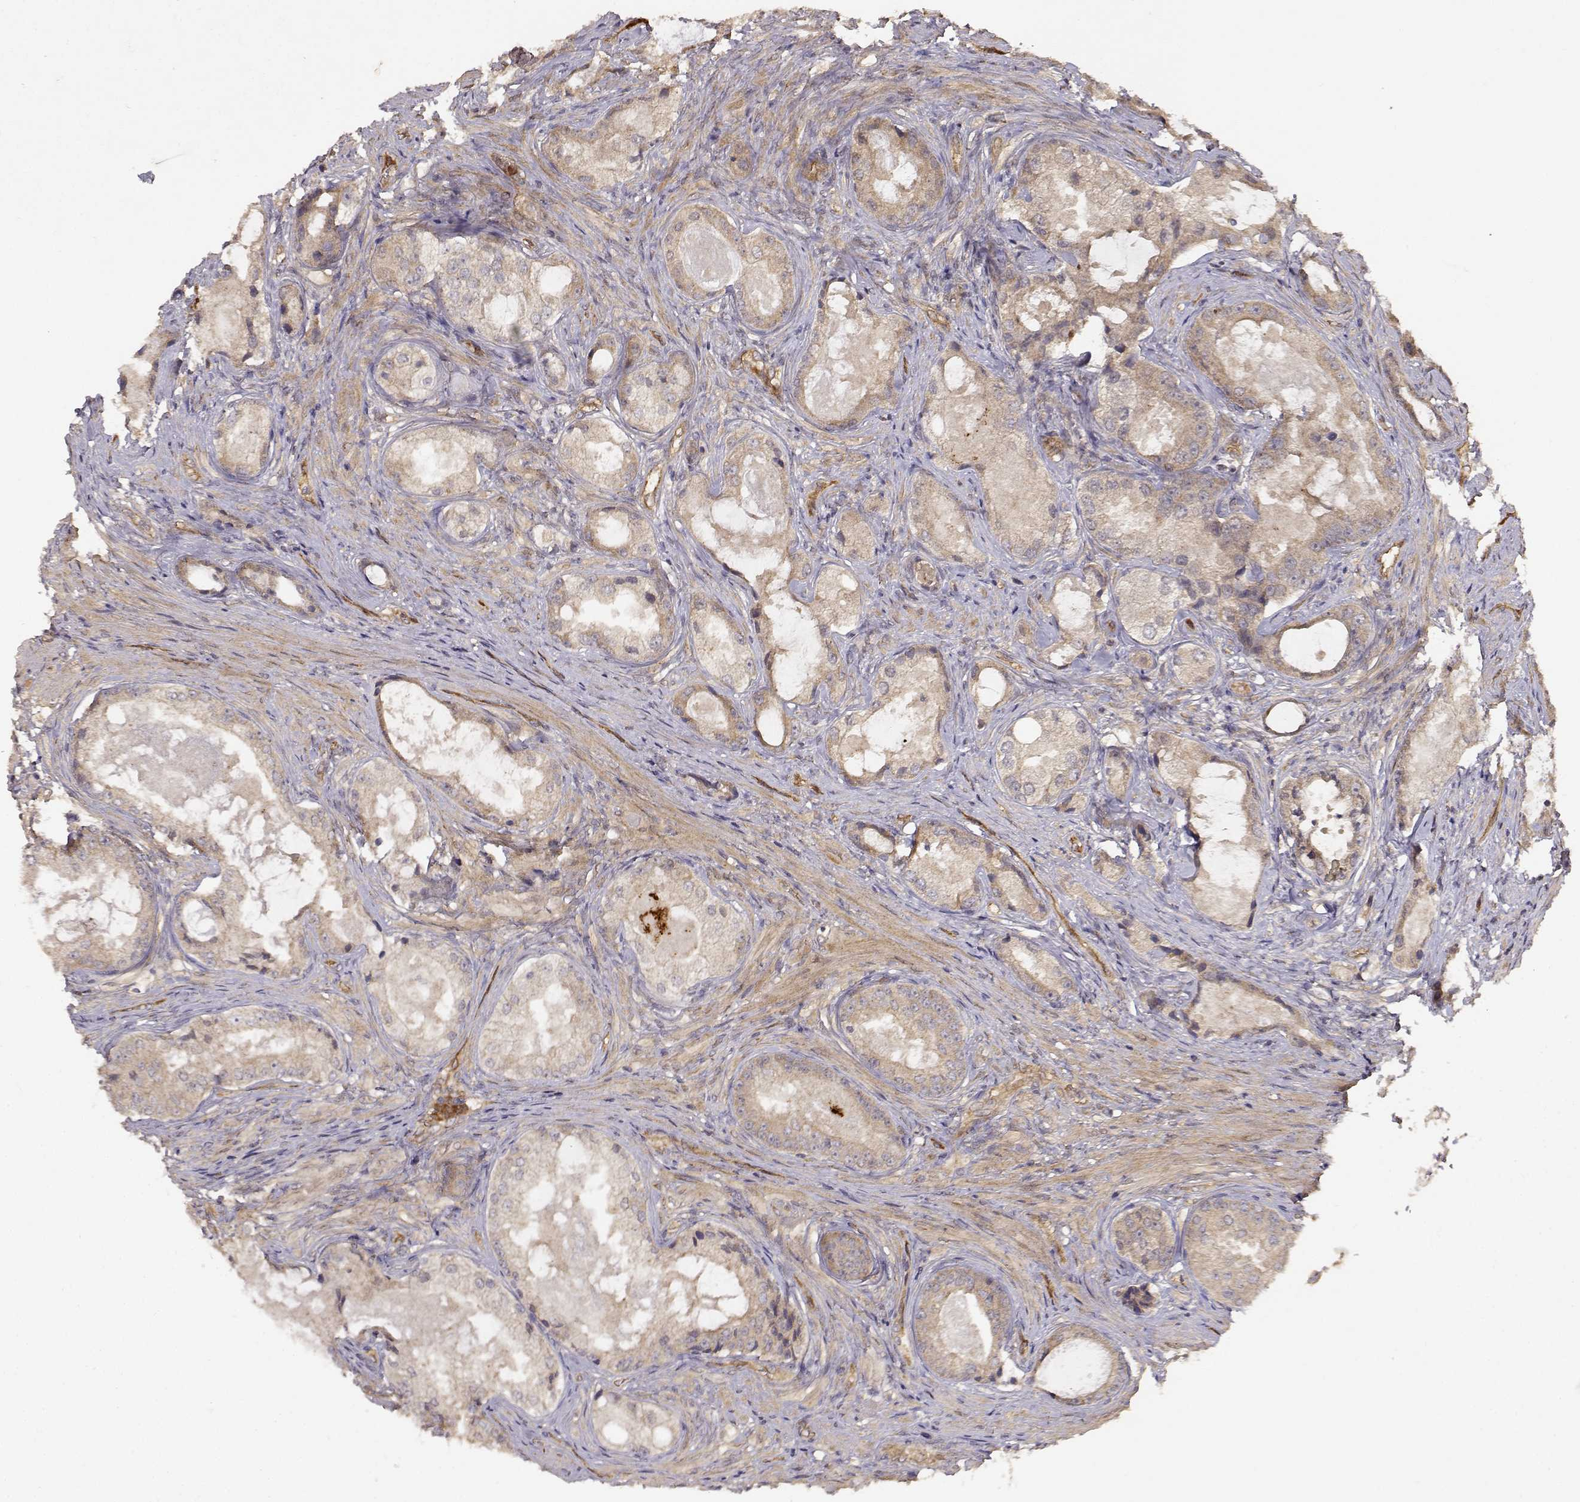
{"staining": {"intensity": "weak", "quantity": ">75%", "location": "cytoplasmic/membranous"}, "tissue": "prostate cancer", "cell_type": "Tumor cells", "image_type": "cancer", "snomed": [{"axis": "morphology", "description": "Adenocarcinoma, Low grade"}, {"axis": "topography", "description": "Prostate"}], "caption": "Prostate adenocarcinoma (low-grade) stained for a protein (brown) demonstrates weak cytoplasmic/membranous positive staining in approximately >75% of tumor cells.", "gene": "CDK5RAP2", "patient": {"sex": "male", "age": 68}}